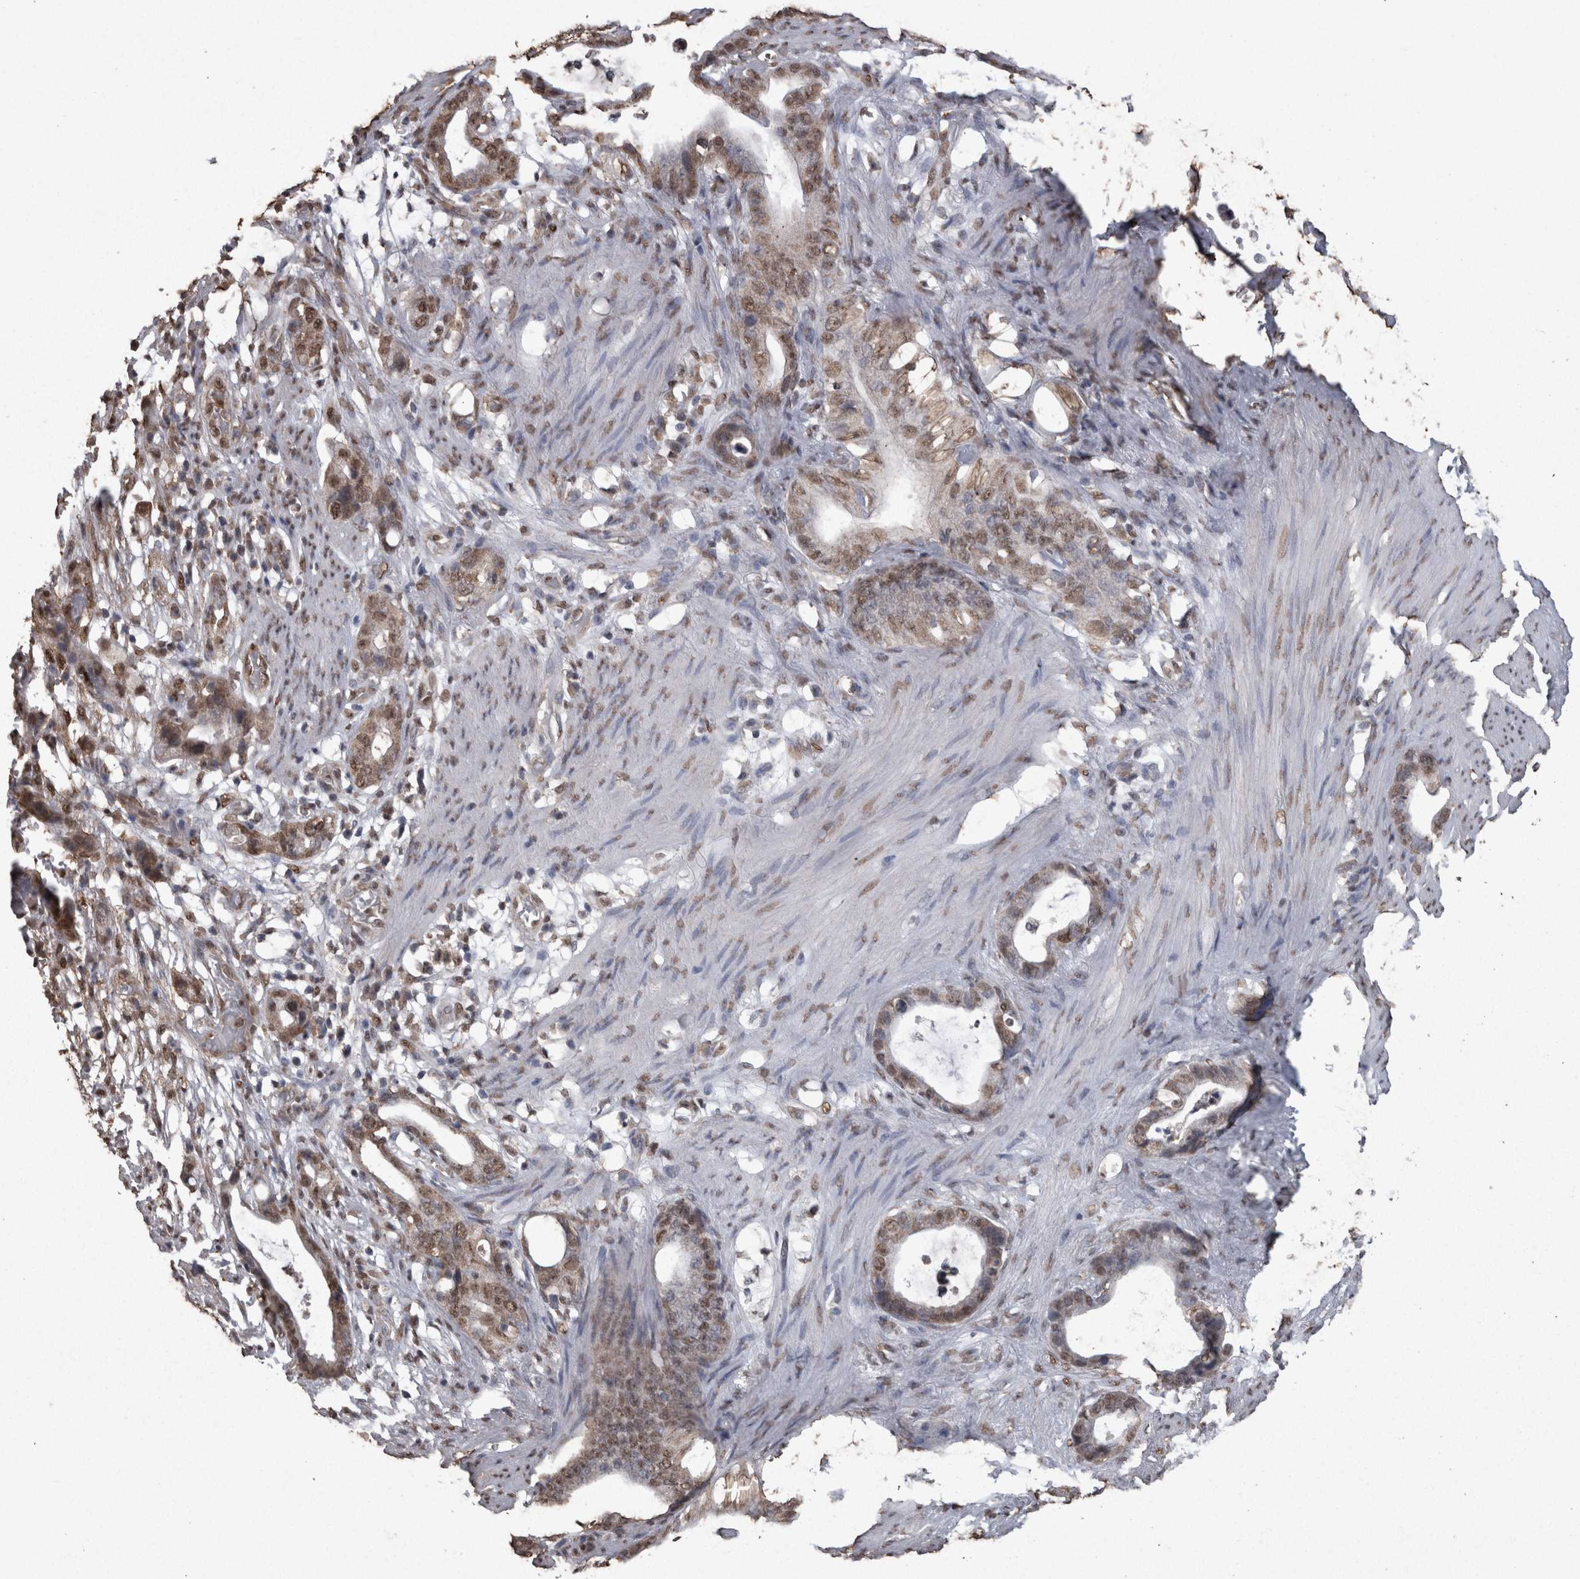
{"staining": {"intensity": "weak", "quantity": ">75%", "location": "nuclear"}, "tissue": "stomach cancer", "cell_type": "Tumor cells", "image_type": "cancer", "snomed": [{"axis": "morphology", "description": "Adenocarcinoma, NOS"}, {"axis": "topography", "description": "Stomach"}], "caption": "Stomach cancer (adenocarcinoma) stained with DAB immunohistochemistry (IHC) demonstrates low levels of weak nuclear positivity in approximately >75% of tumor cells. Using DAB (3,3'-diaminobenzidine) (brown) and hematoxylin (blue) stains, captured at high magnification using brightfield microscopy.", "gene": "SMAD7", "patient": {"sex": "female", "age": 75}}